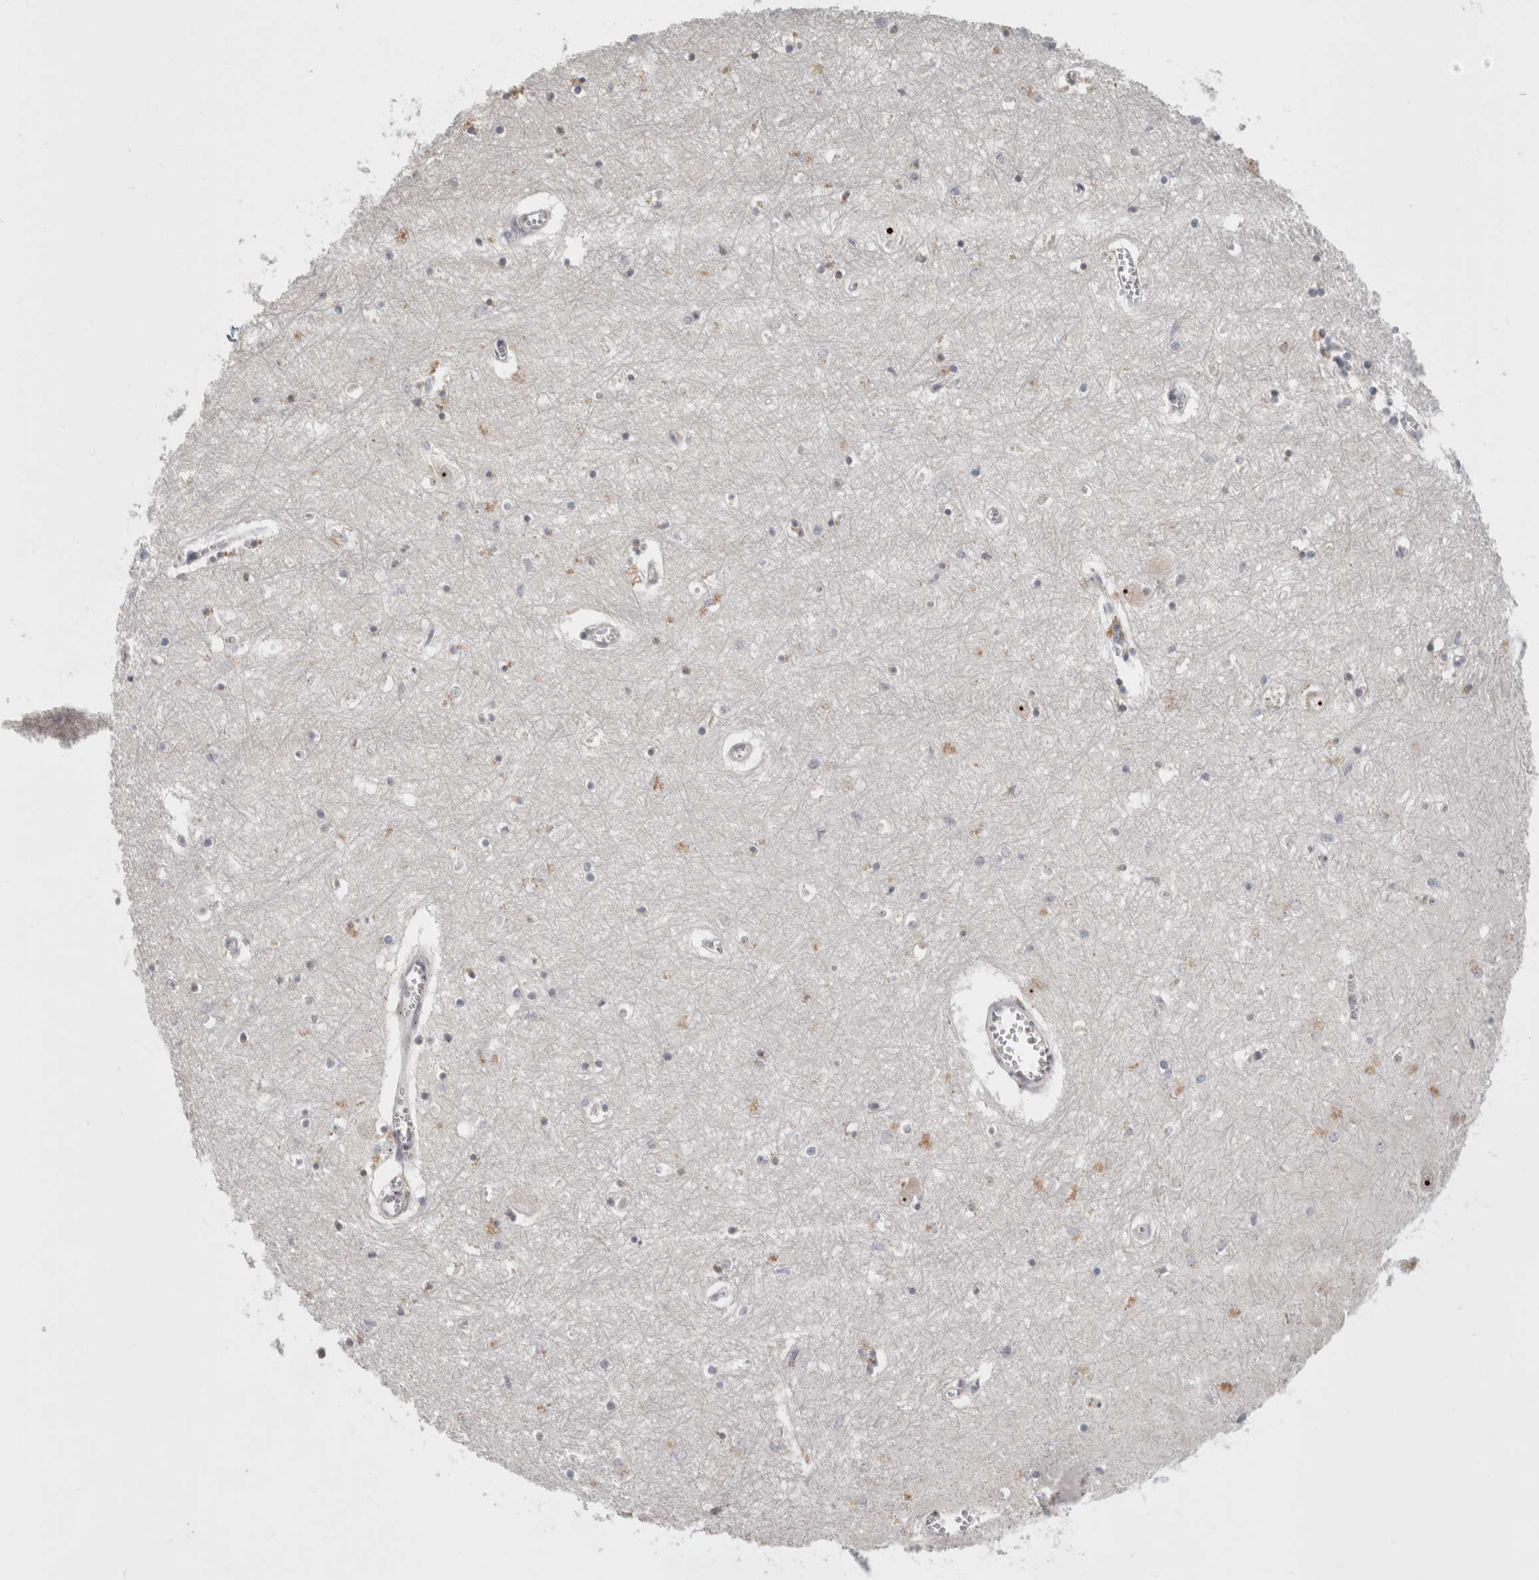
{"staining": {"intensity": "negative", "quantity": "none", "location": "none"}, "tissue": "hippocampus", "cell_type": "Glial cells", "image_type": "normal", "snomed": [{"axis": "morphology", "description": "Normal tissue, NOS"}, {"axis": "topography", "description": "Hippocampus"}], "caption": "Human hippocampus stained for a protein using IHC exhibits no expression in glial cells.", "gene": "SENP6", "patient": {"sex": "male", "age": 70}}